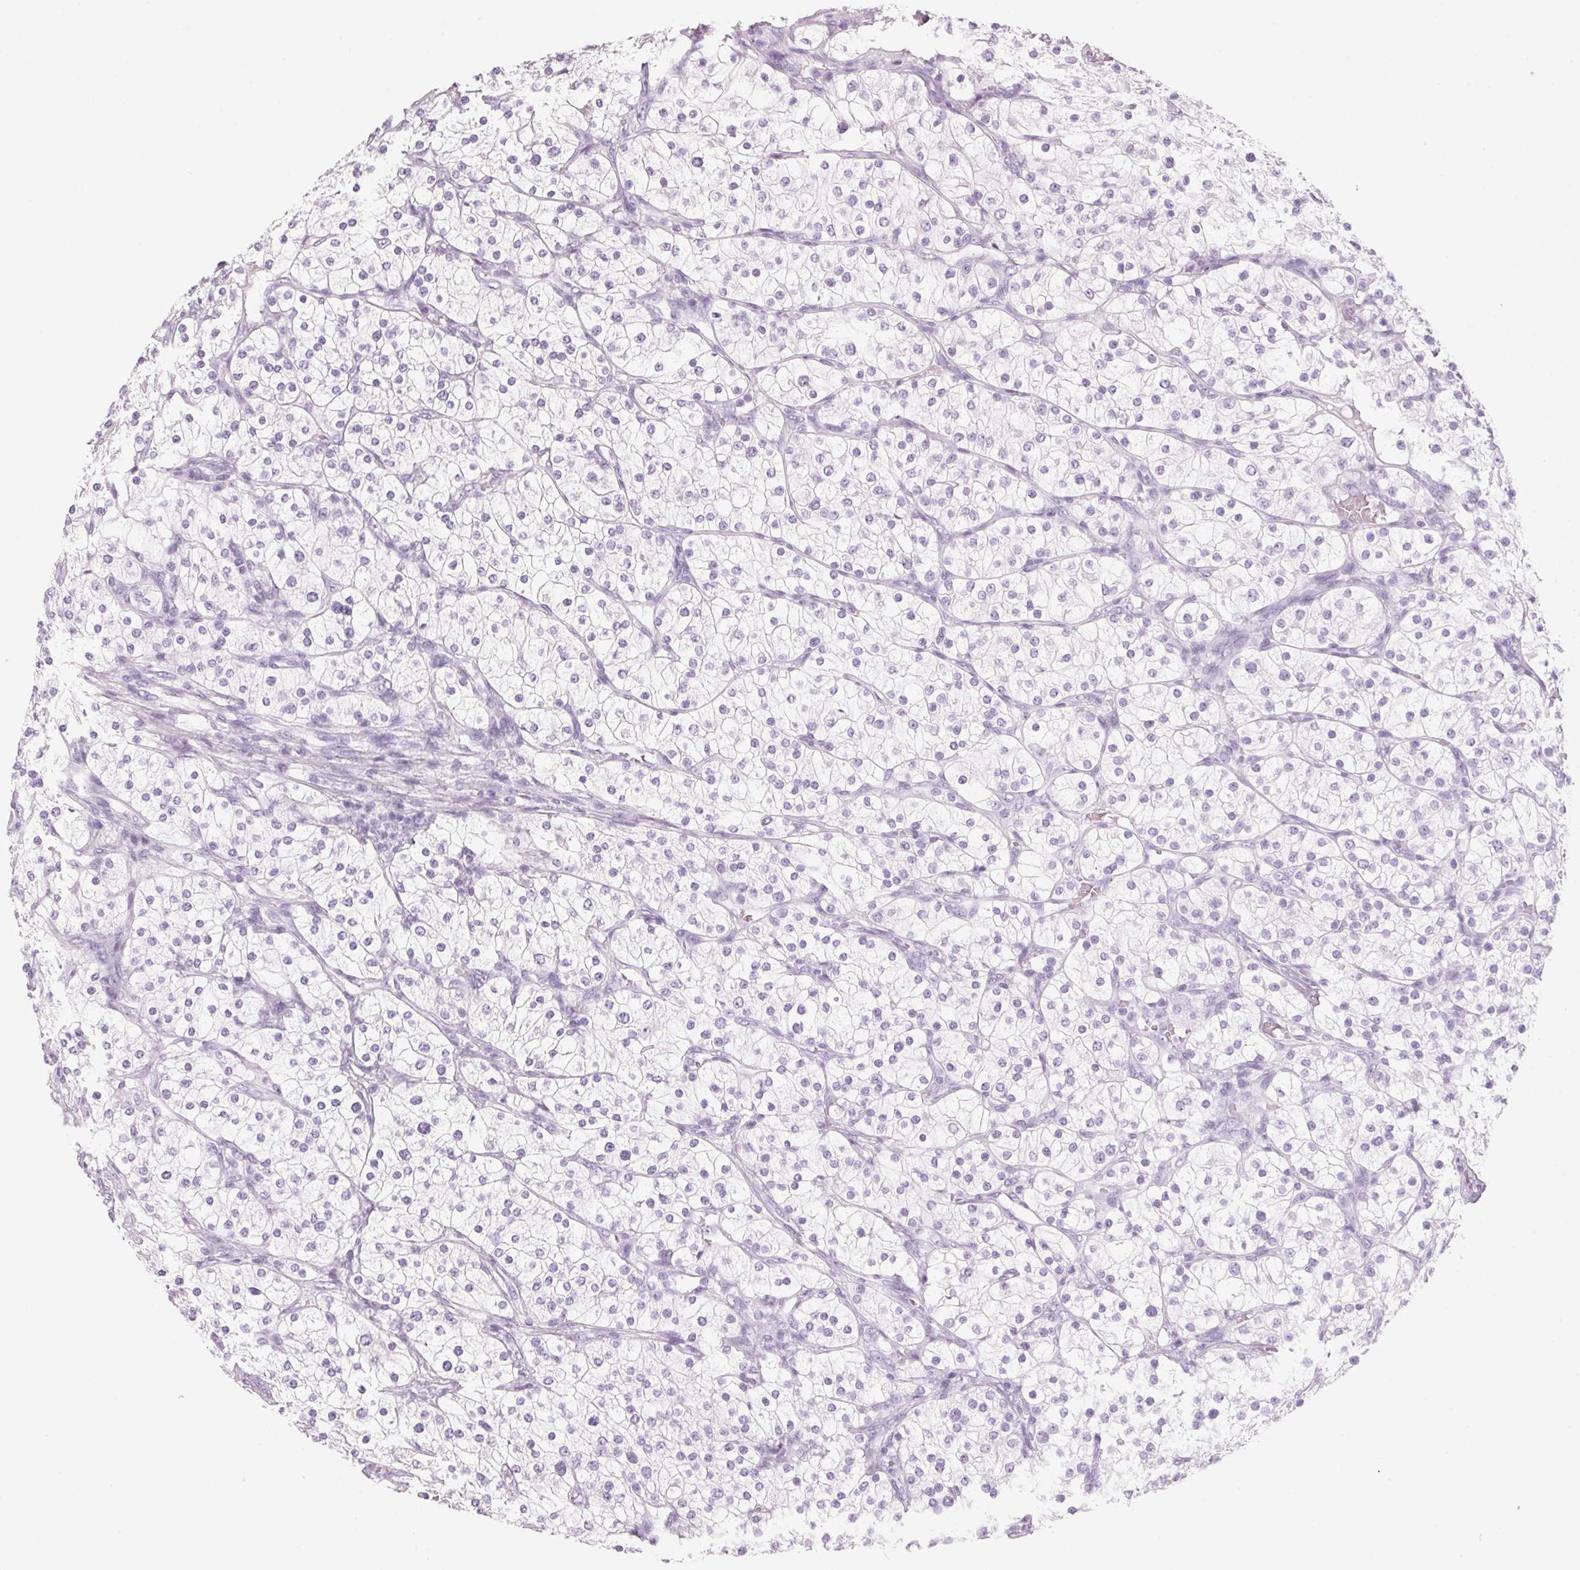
{"staining": {"intensity": "negative", "quantity": "none", "location": "none"}, "tissue": "renal cancer", "cell_type": "Tumor cells", "image_type": "cancer", "snomed": [{"axis": "morphology", "description": "Adenocarcinoma, NOS"}, {"axis": "topography", "description": "Kidney"}], "caption": "DAB (3,3'-diaminobenzidine) immunohistochemical staining of renal cancer (adenocarcinoma) demonstrates no significant positivity in tumor cells.", "gene": "ADAM20", "patient": {"sex": "male", "age": 80}}